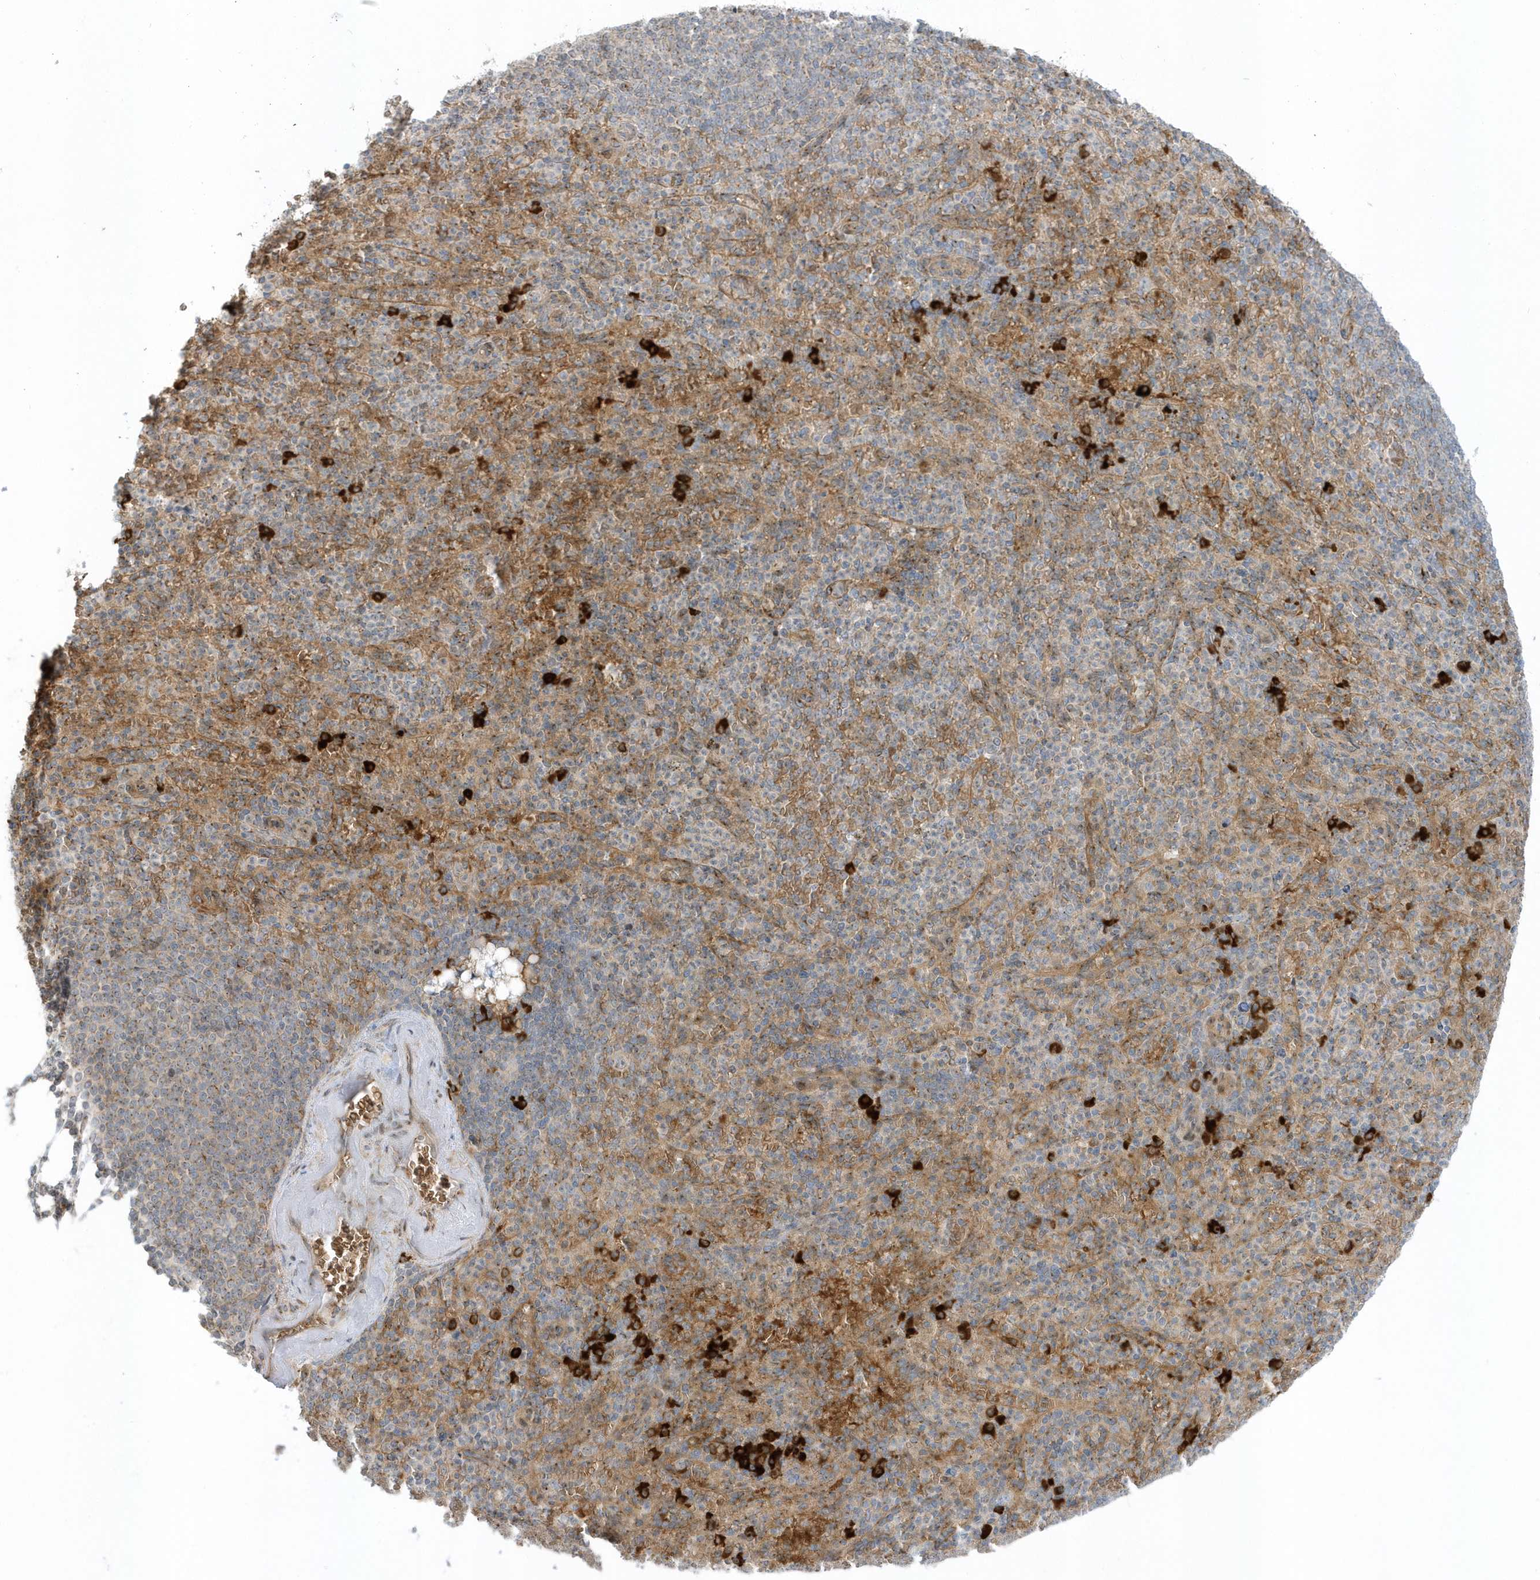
{"staining": {"intensity": "strong", "quantity": "<25%", "location": "cytoplasmic/membranous"}, "tissue": "spleen", "cell_type": "Cells in red pulp", "image_type": "normal", "snomed": [{"axis": "morphology", "description": "Normal tissue, NOS"}, {"axis": "topography", "description": "Spleen"}], "caption": "IHC micrograph of normal spleen stained for a protein (brown), which reveals medium levels of strong cytoplasmic/membranous staining in approximately <25% of cells in red pulp.", "gene": "RPP40", "patient": {"sex": "female", "age": 74}}